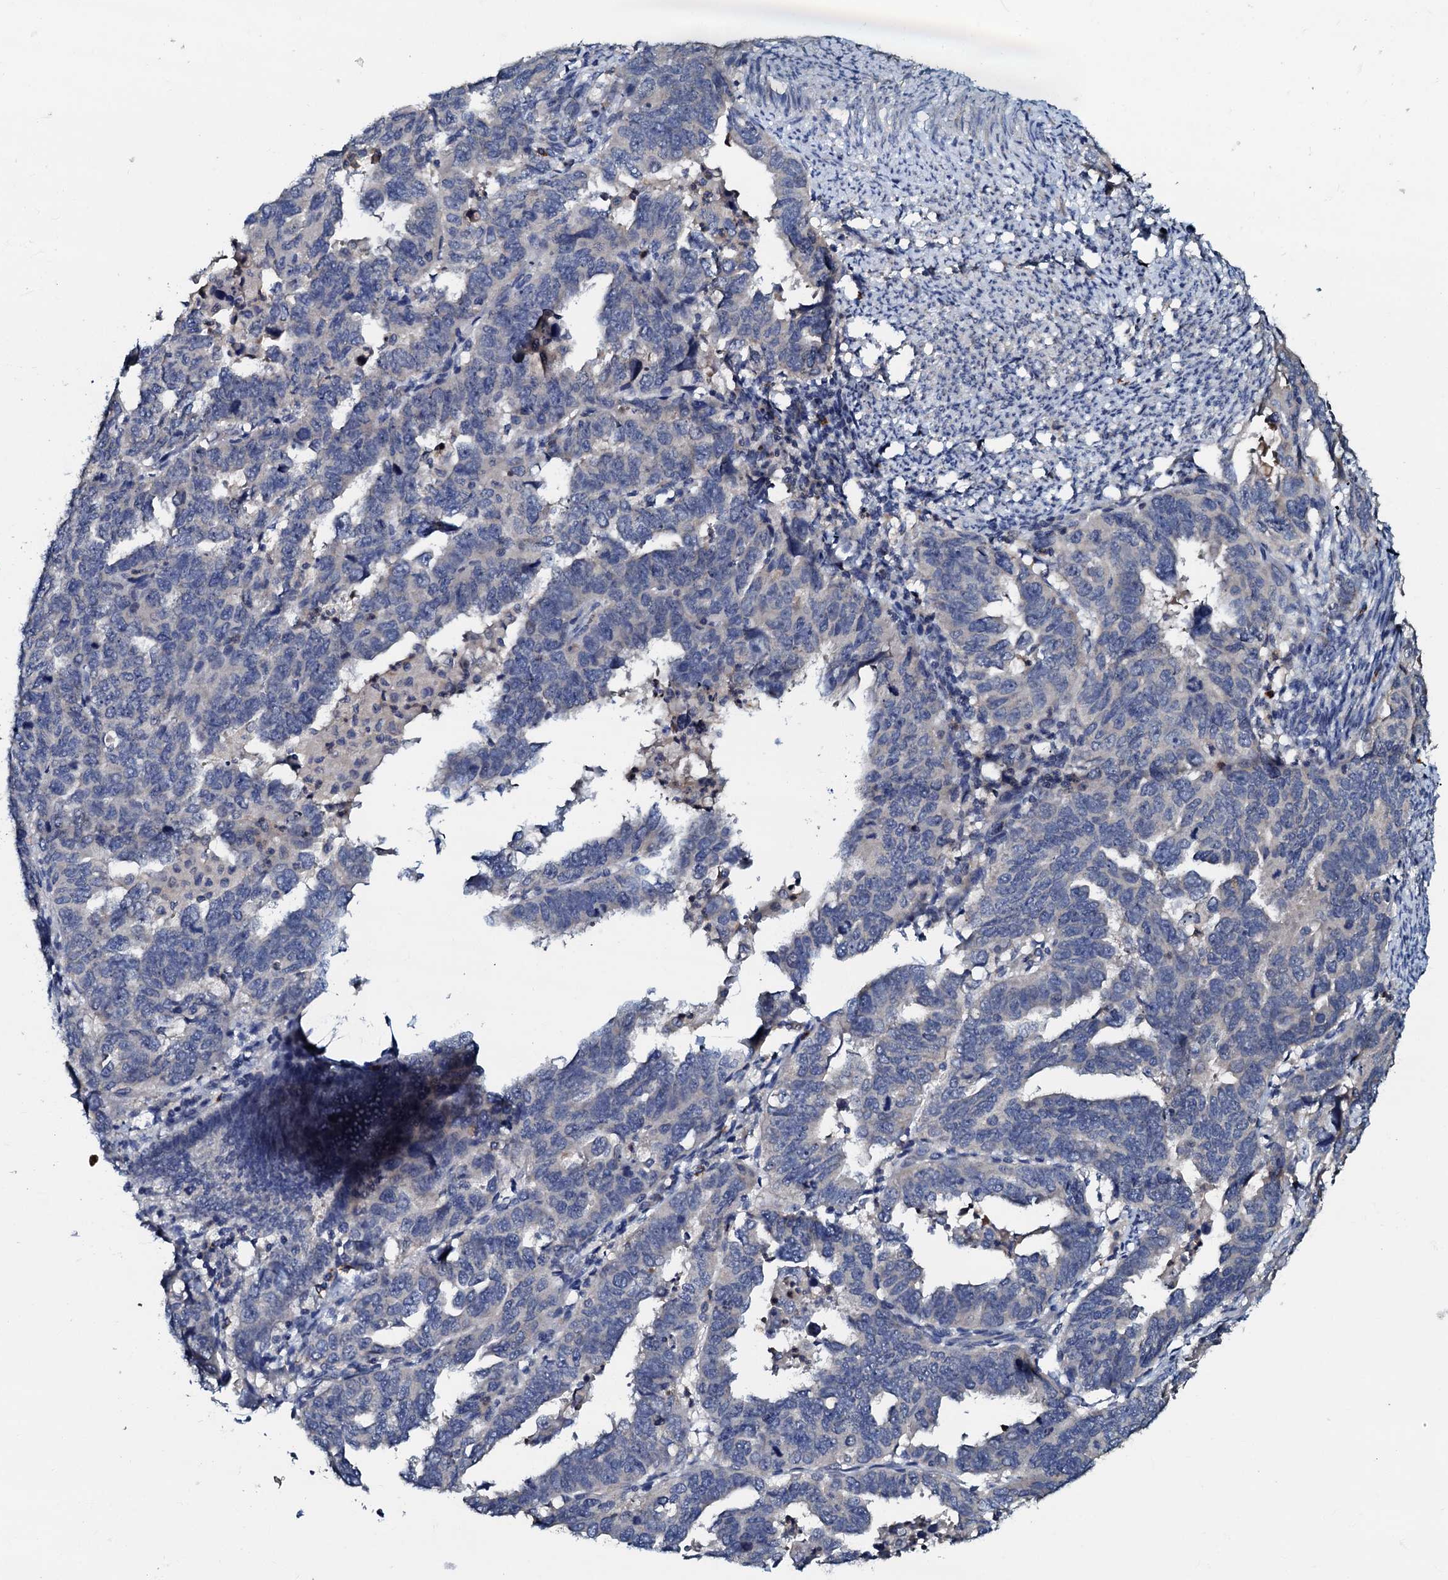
{"staining": {"intensity": "negative", "quantity": "none", "location": "none"}, "tissue": "endometrial cancer", "cell_type": "Tumor cells", "image_type": "cancer", "snomed": [{"axis": "morphology", "description": "Adenocarcinoma, NOS"}, {"axis": "topography", "description": "Endometrium"}], "caption": "The micrograph exhibits no significant positivity in tumor cells of adenocarcinoma (endometrial).", "gene": "CPNE2", "patient": {"sex": "female", "age": 65}}